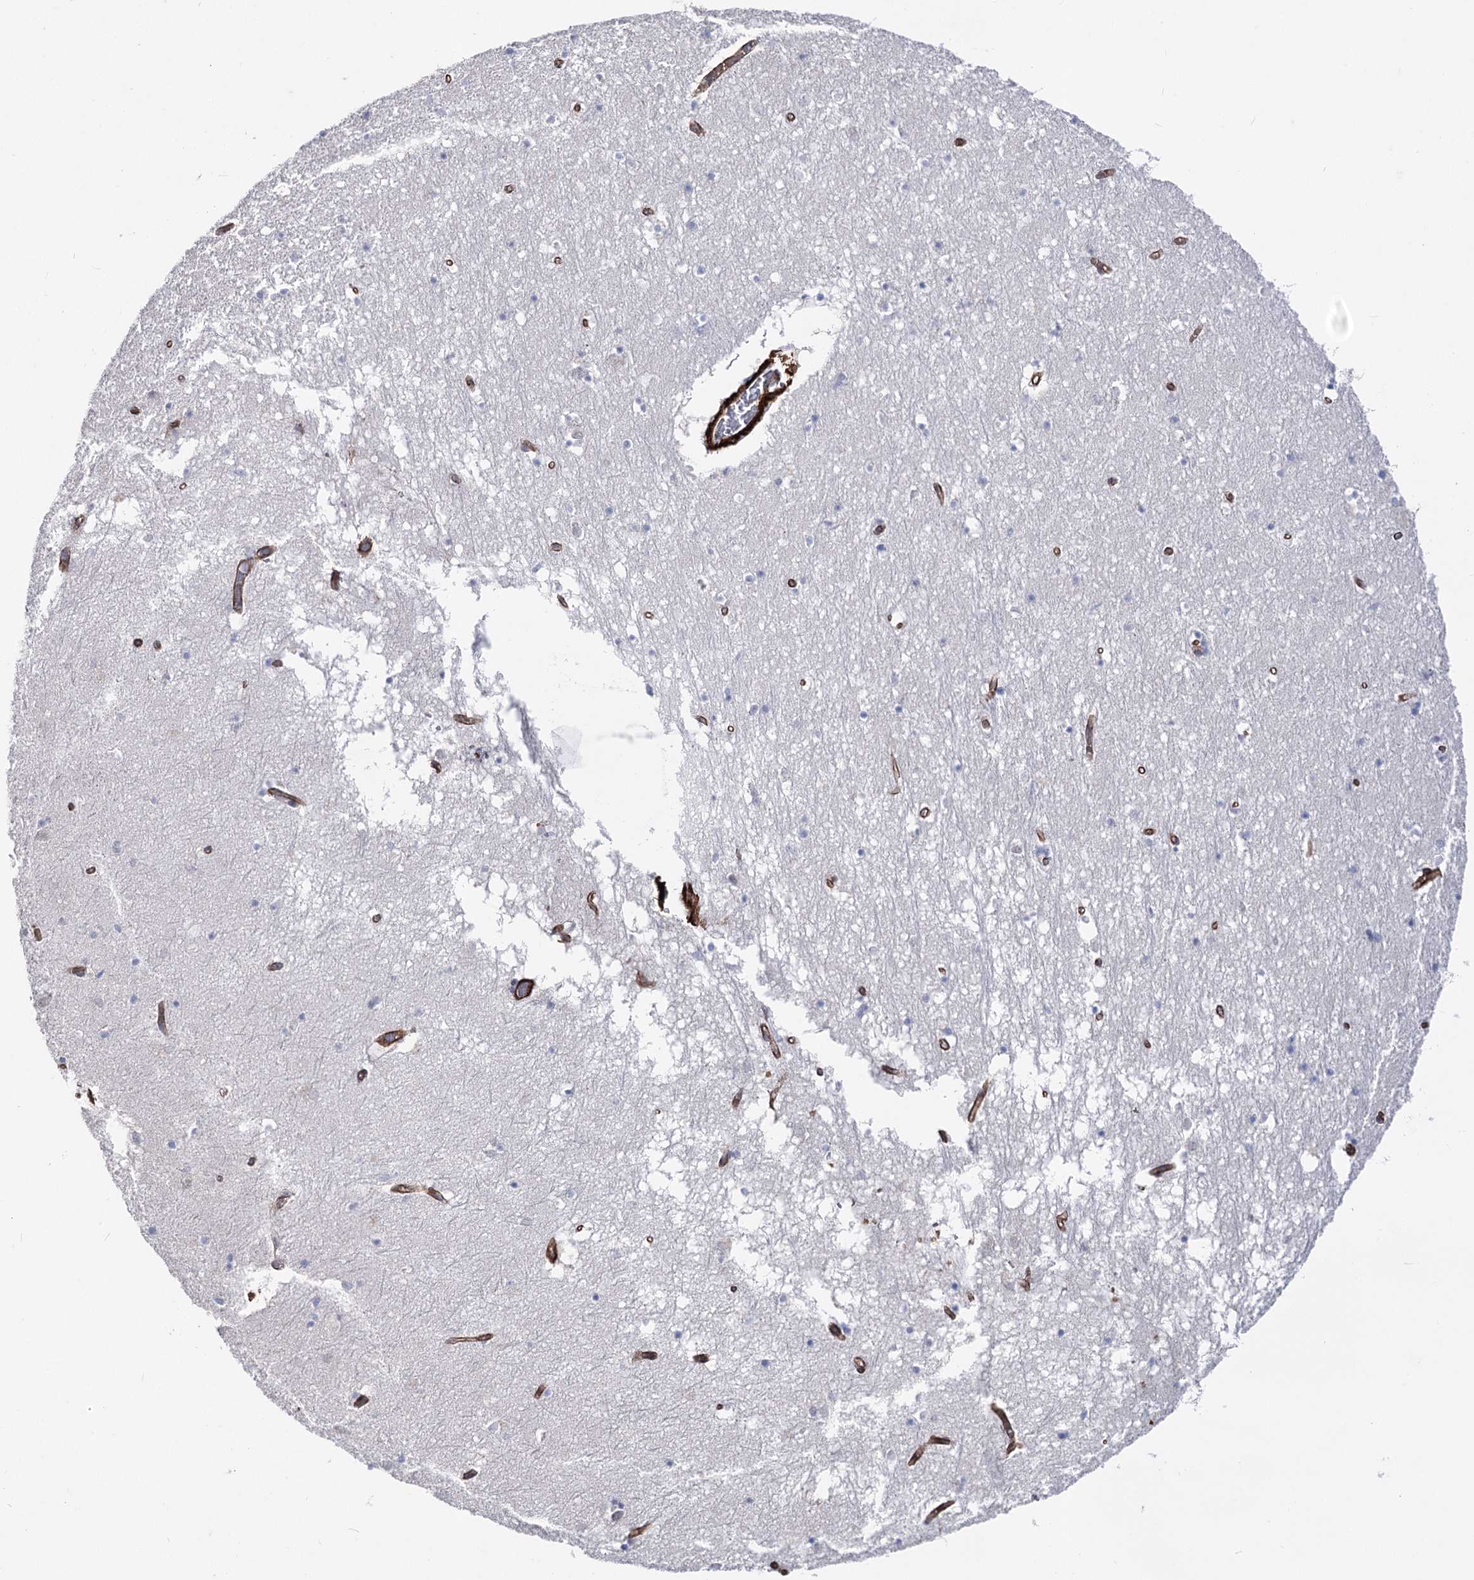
{"staining": {"intensity": "negative", "quantity": "none", "location": "none"}, "tissue": "hippocampus", "cell_type": "Glial cells", "image_type": "normal", "snomed": [{"axis": "morphology", "description": "Normal tissue, NOS"}, {"axis": "topography", "description": "Hippocampus"}], "caption": "IHC of normal hippocampus exhibits no positivity in glial cells.", "gene": "ARHGAP20", "patient": {"sex": "male", "age": 70}}